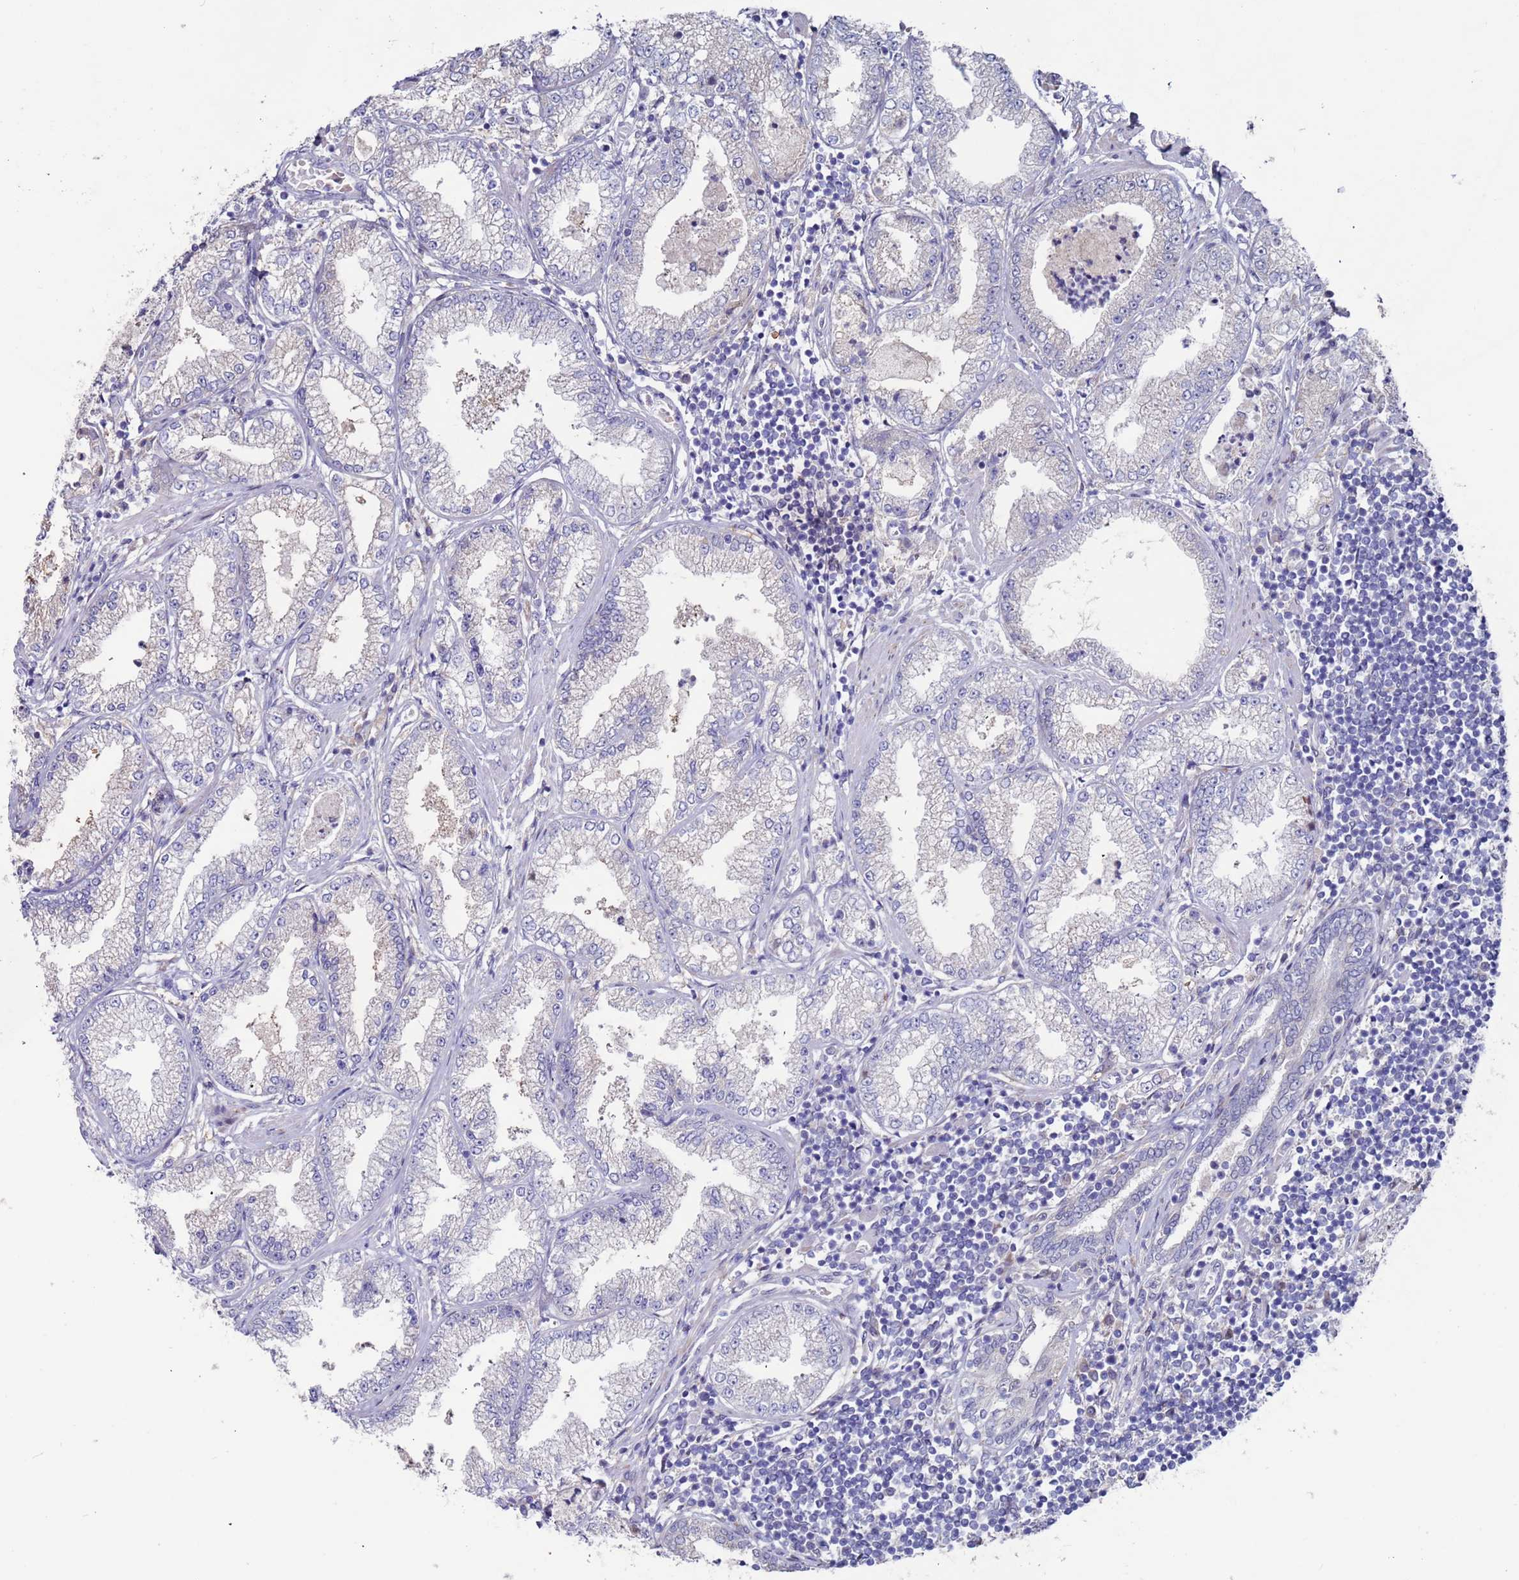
{"staining": {"intensity": "negative", "quantity": "none", "location": "none"}, "tissue": "prostate cancer", "cell_type": "Tumor cells", "image_type": "cancer", "snomed": [{"axis": "morphology", "description": "Adenocarcinoma, High grade"}, {"axis": "topography", "description": "Prostate"}], "caption": "Tumor cells are negative for protein expression in human prostate cancer.", "gene": "FBXO27", "patient": {"sex": "male", "age": 69}}